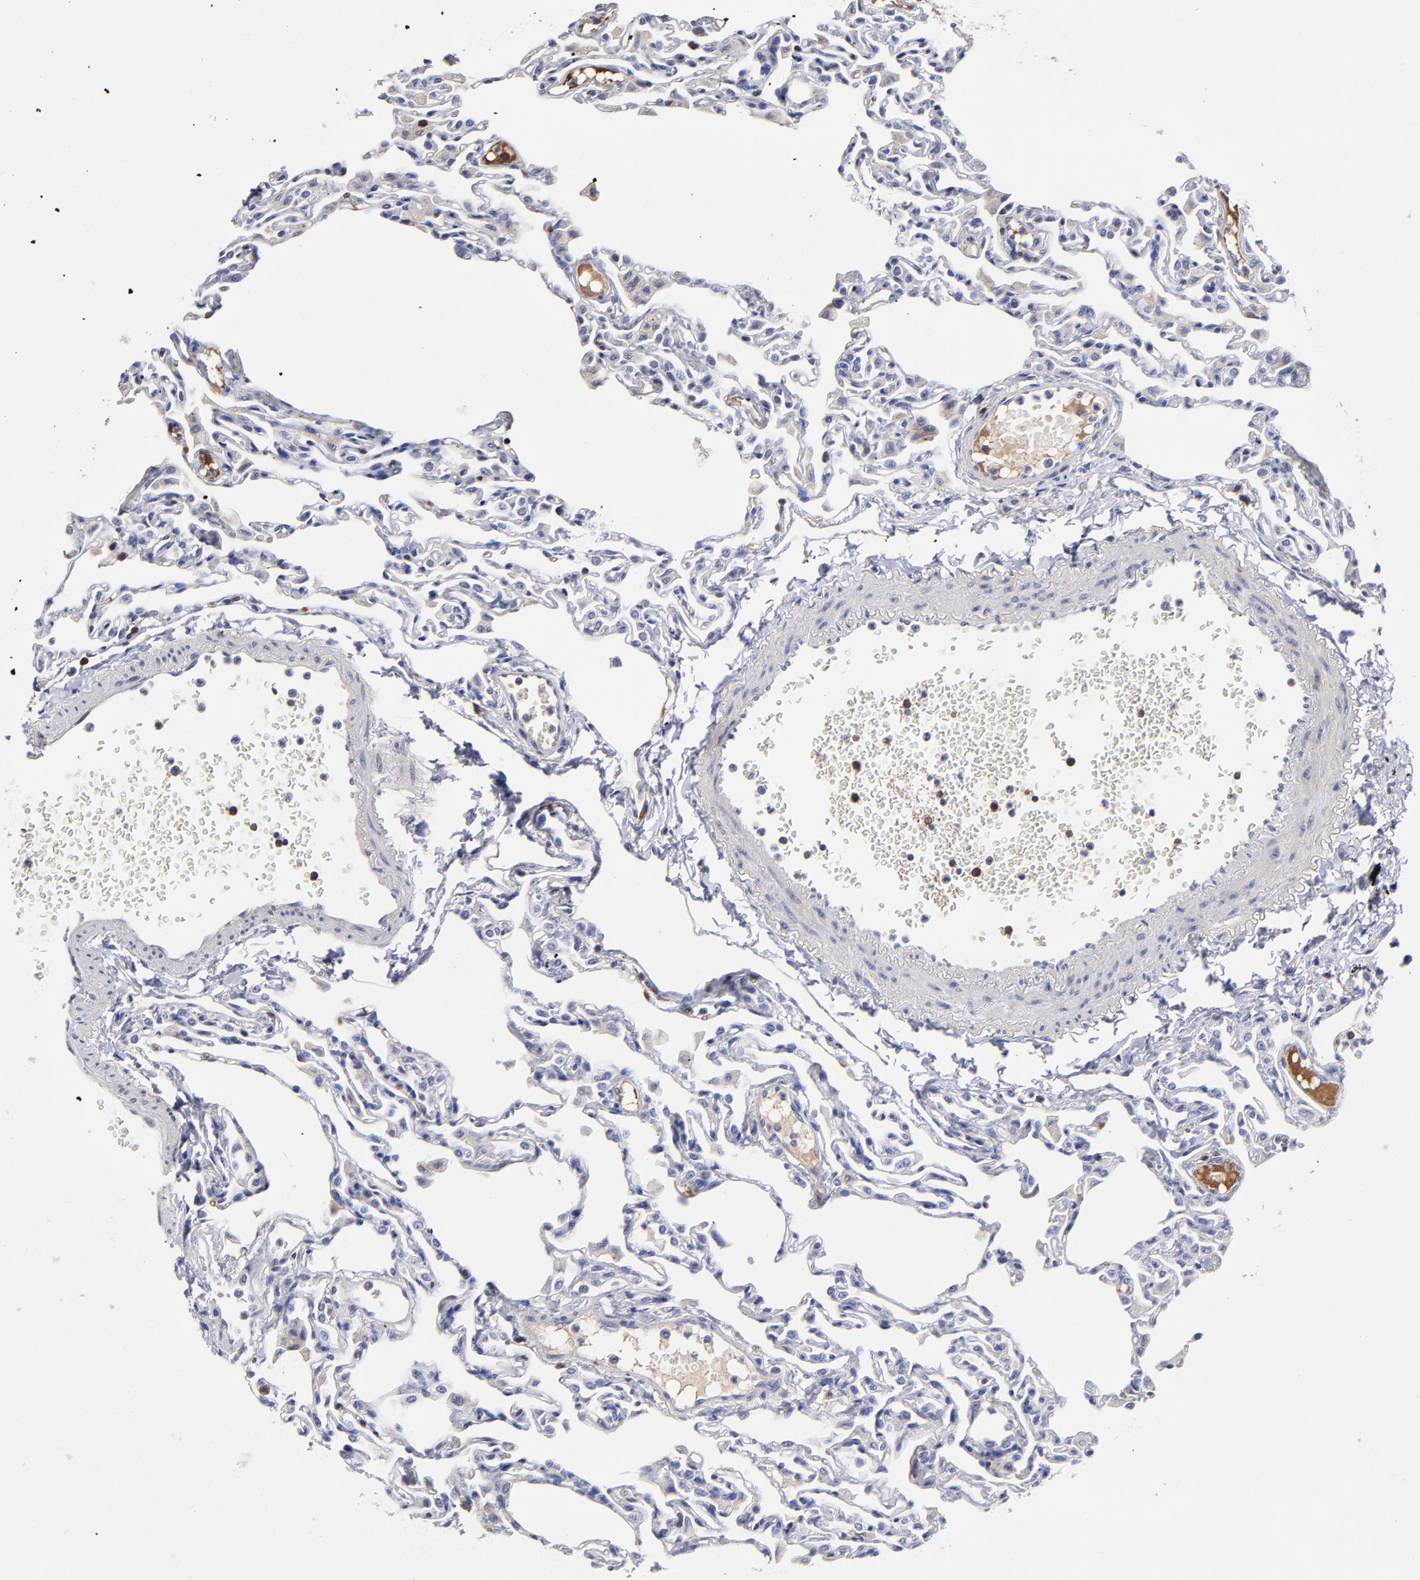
{"staining": {"intensity": "weak", "quantity": "<25%", "location": "nuclear"}, "tissue": "lung", "cell_type": "Alveolar cells", "image_type": "normal", "snomed": [{"axis": "morphology", "description": "Normal tissue, NOS"}, {"axis": "topography", "description": "Lung"}], "caption": "Immunohistochemical staining of unremarkable human lung displays no significant staining in alveolar cells. (DAB (3,3'-diaminobenzidine) IHC with hematoxylin counter stain).", "gene": "TRAT1", "patient": {"sex": "female", "age": 49}}